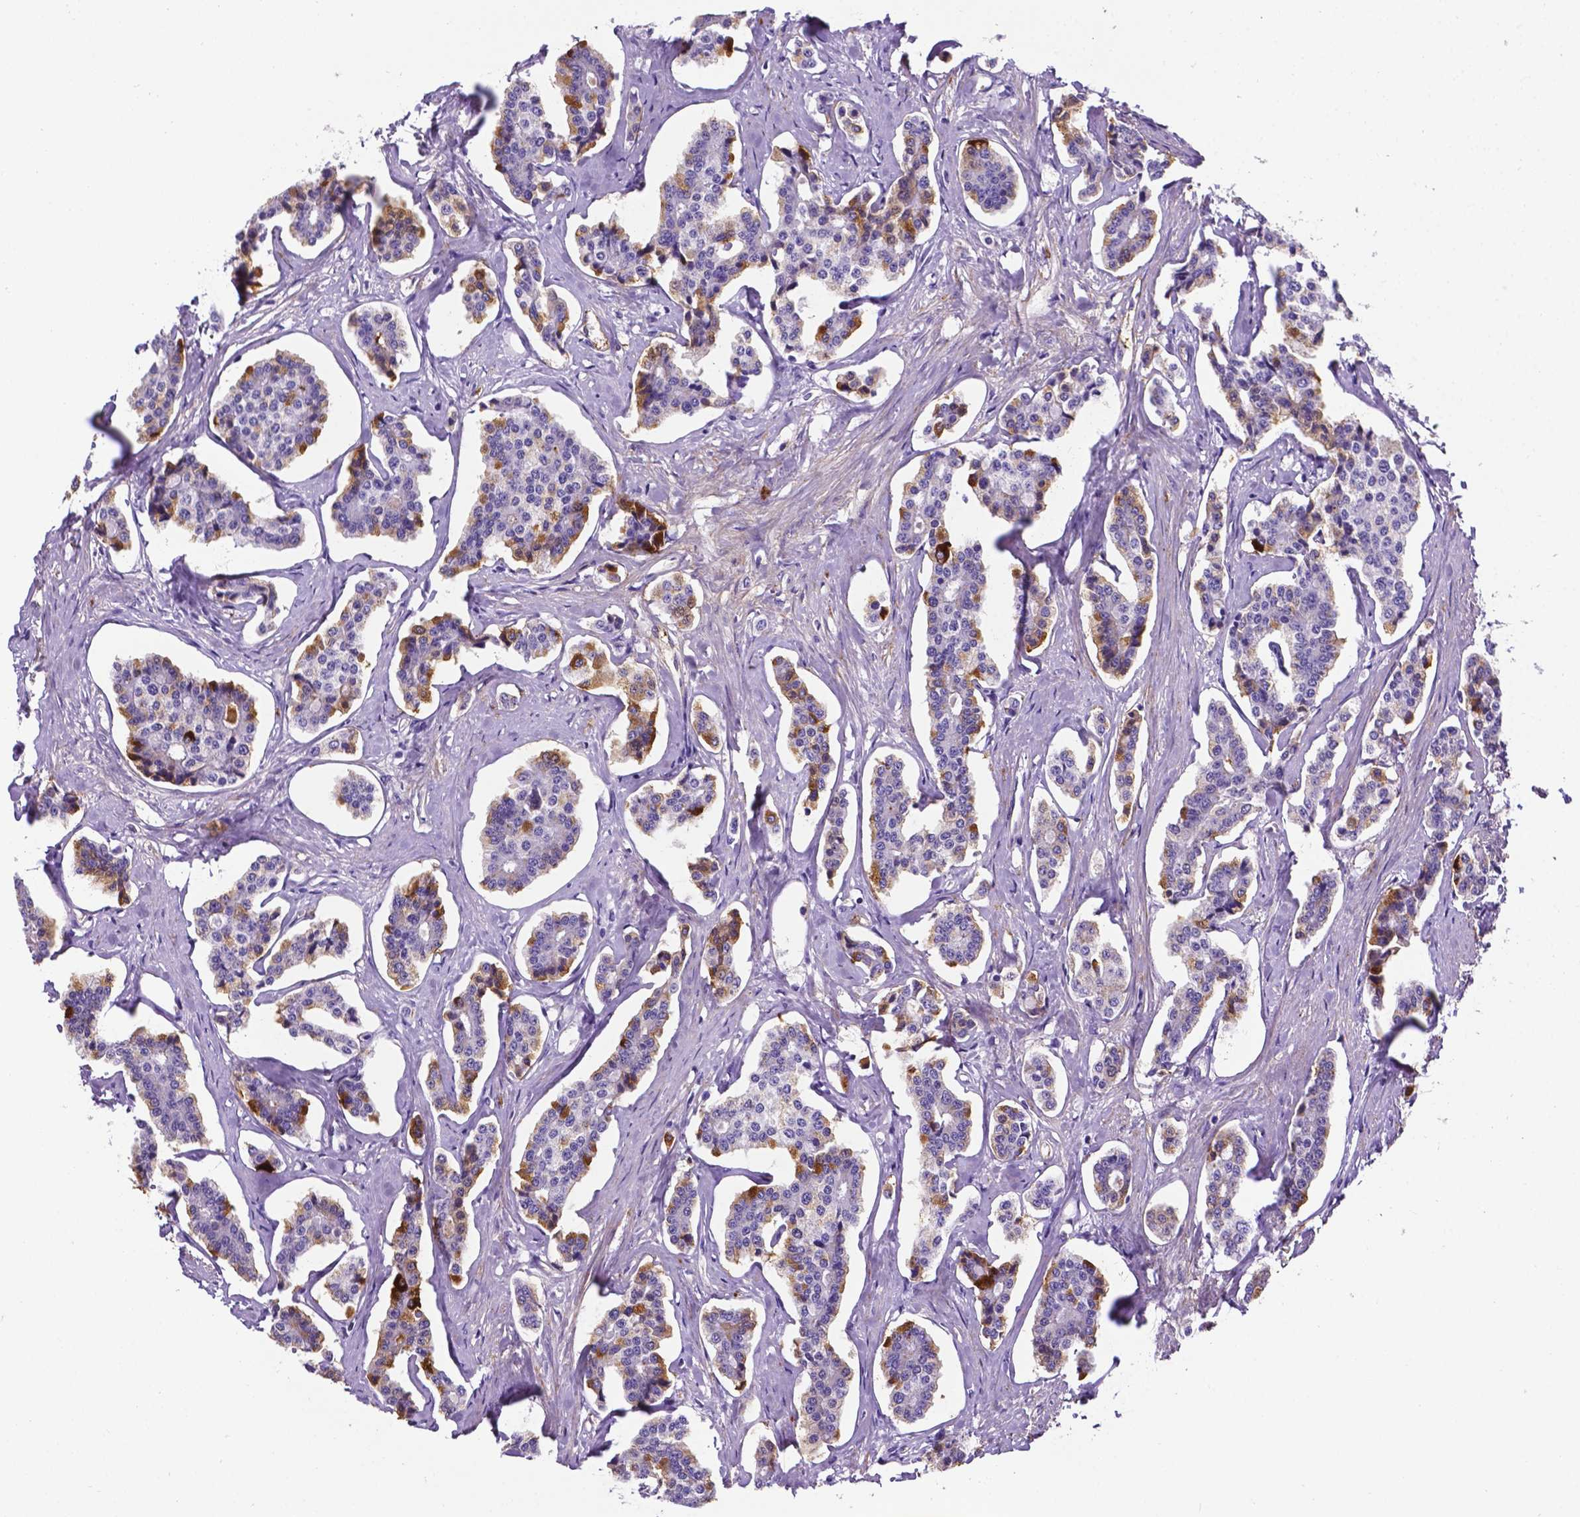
{"staining": {"intensity": "moderate", "quantity": "<25%", "location": "cytoplasmic/membranous"}, "tissue": "carcinoid", "cell_type": "Tumor cells", "image_type": "cancer", "snomed": [{"axis": "morphology", "description": "Carcinoid, malignant, NOS"}, {"axis": "topography", "description": "Small intestine"}], "caption": "Immunohistochemistry staining of carcinoid, which reveals low levels of moderate cytoplasmic/membranous positivity in approximately <25% of tumor cells indicating moderate cytoplasmic/membranous protein positivity. The staining was performed using DAB (brown) for protein detection and nuclei were counterstained in hematoxylin (blue).", "gene": "APOE", "patient": {"sex": "female", "age": 65}}